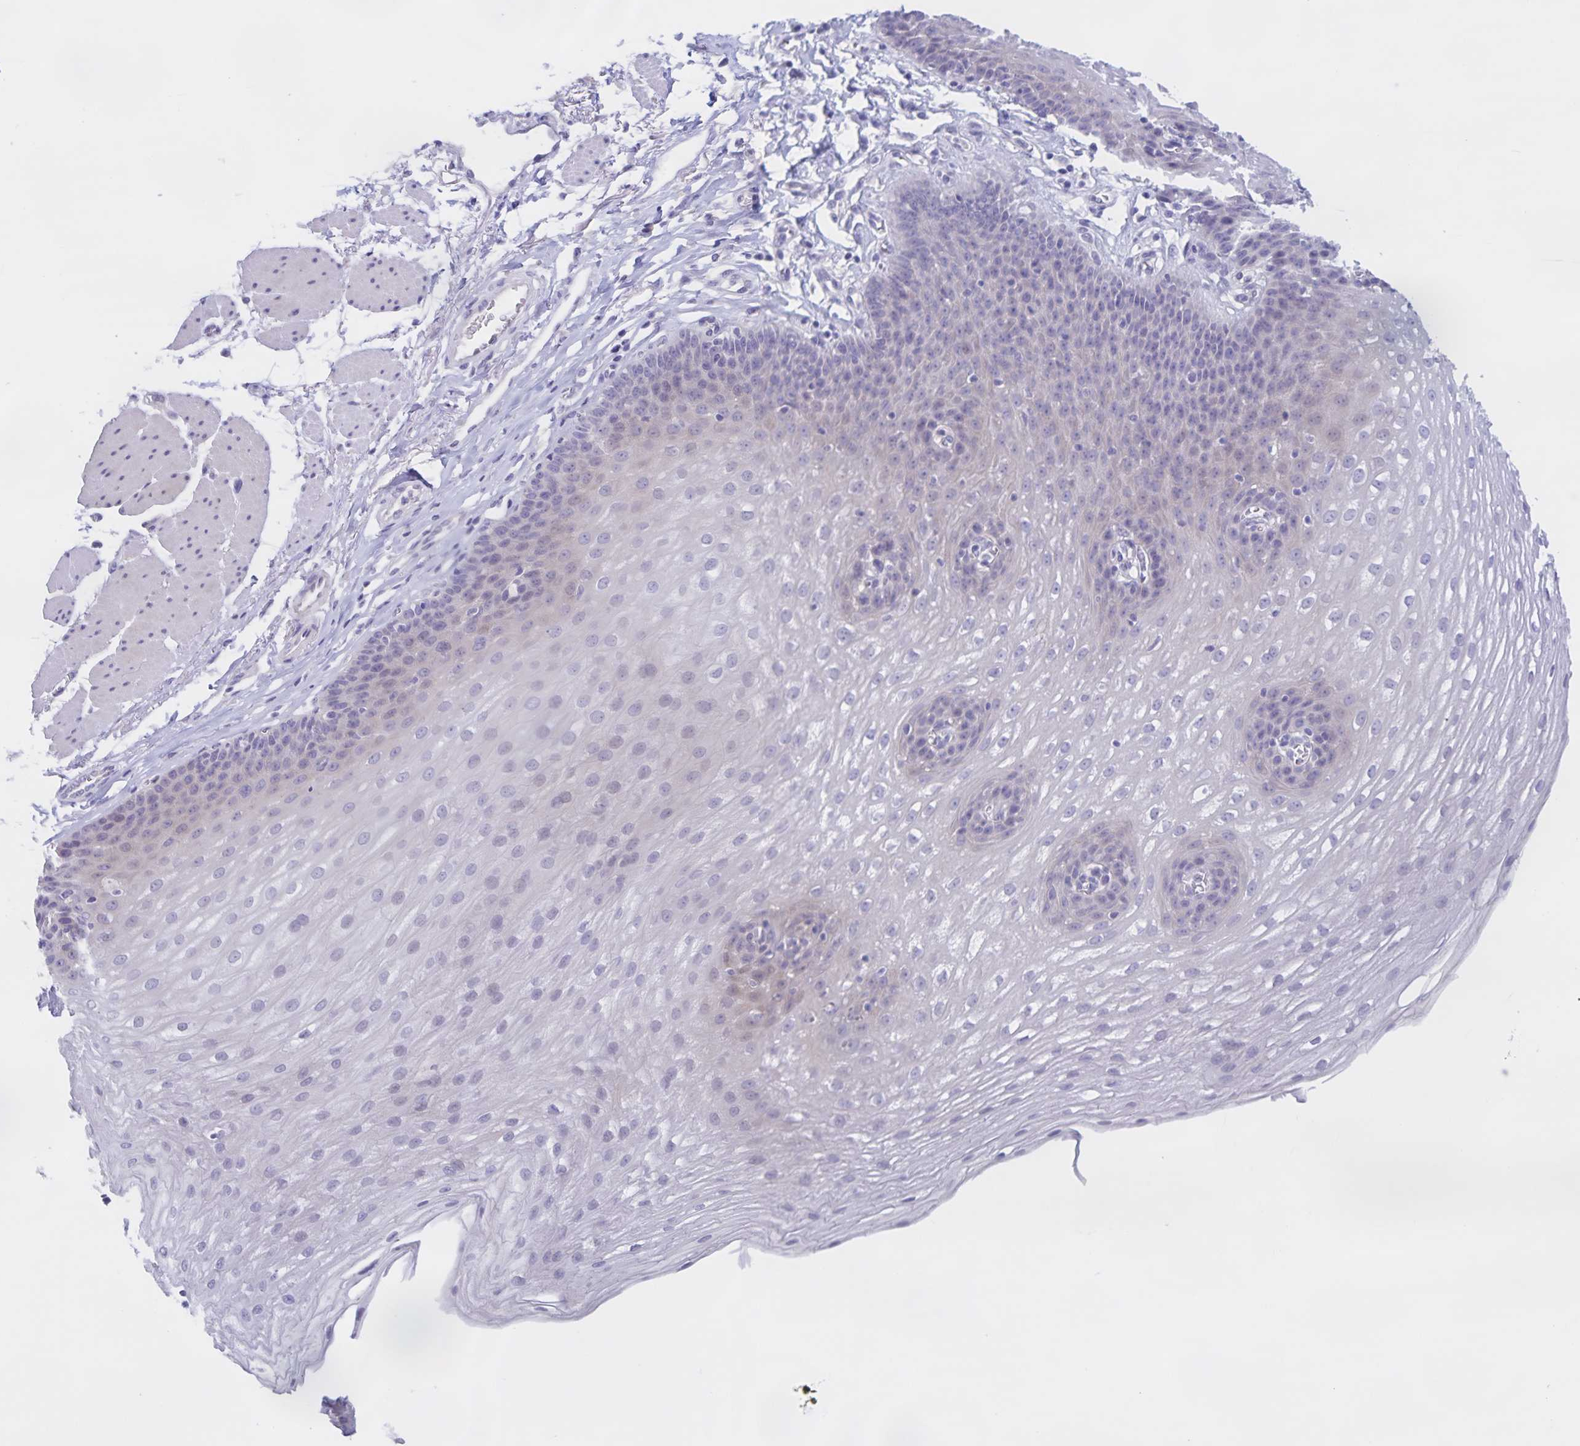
{"staining": {"intensity": "negative", "quantity": "none", "location": "none"}, "tissue": "esophagus", "cell_type": "Squamous epithelial cells", "image_type": "normal", "snomed": [{"axis": "morphology", "description": "Normal tissue, NOS"}, {"axis": "topography", "description": "Esophagus"}], "caption": "This is an immunohistochemistry photomicrograph of benign esophagus. There is no expression in squamous epithelial cells.", "gene": "DMGDH", "patient": {"sex": "female", "age": 81}}